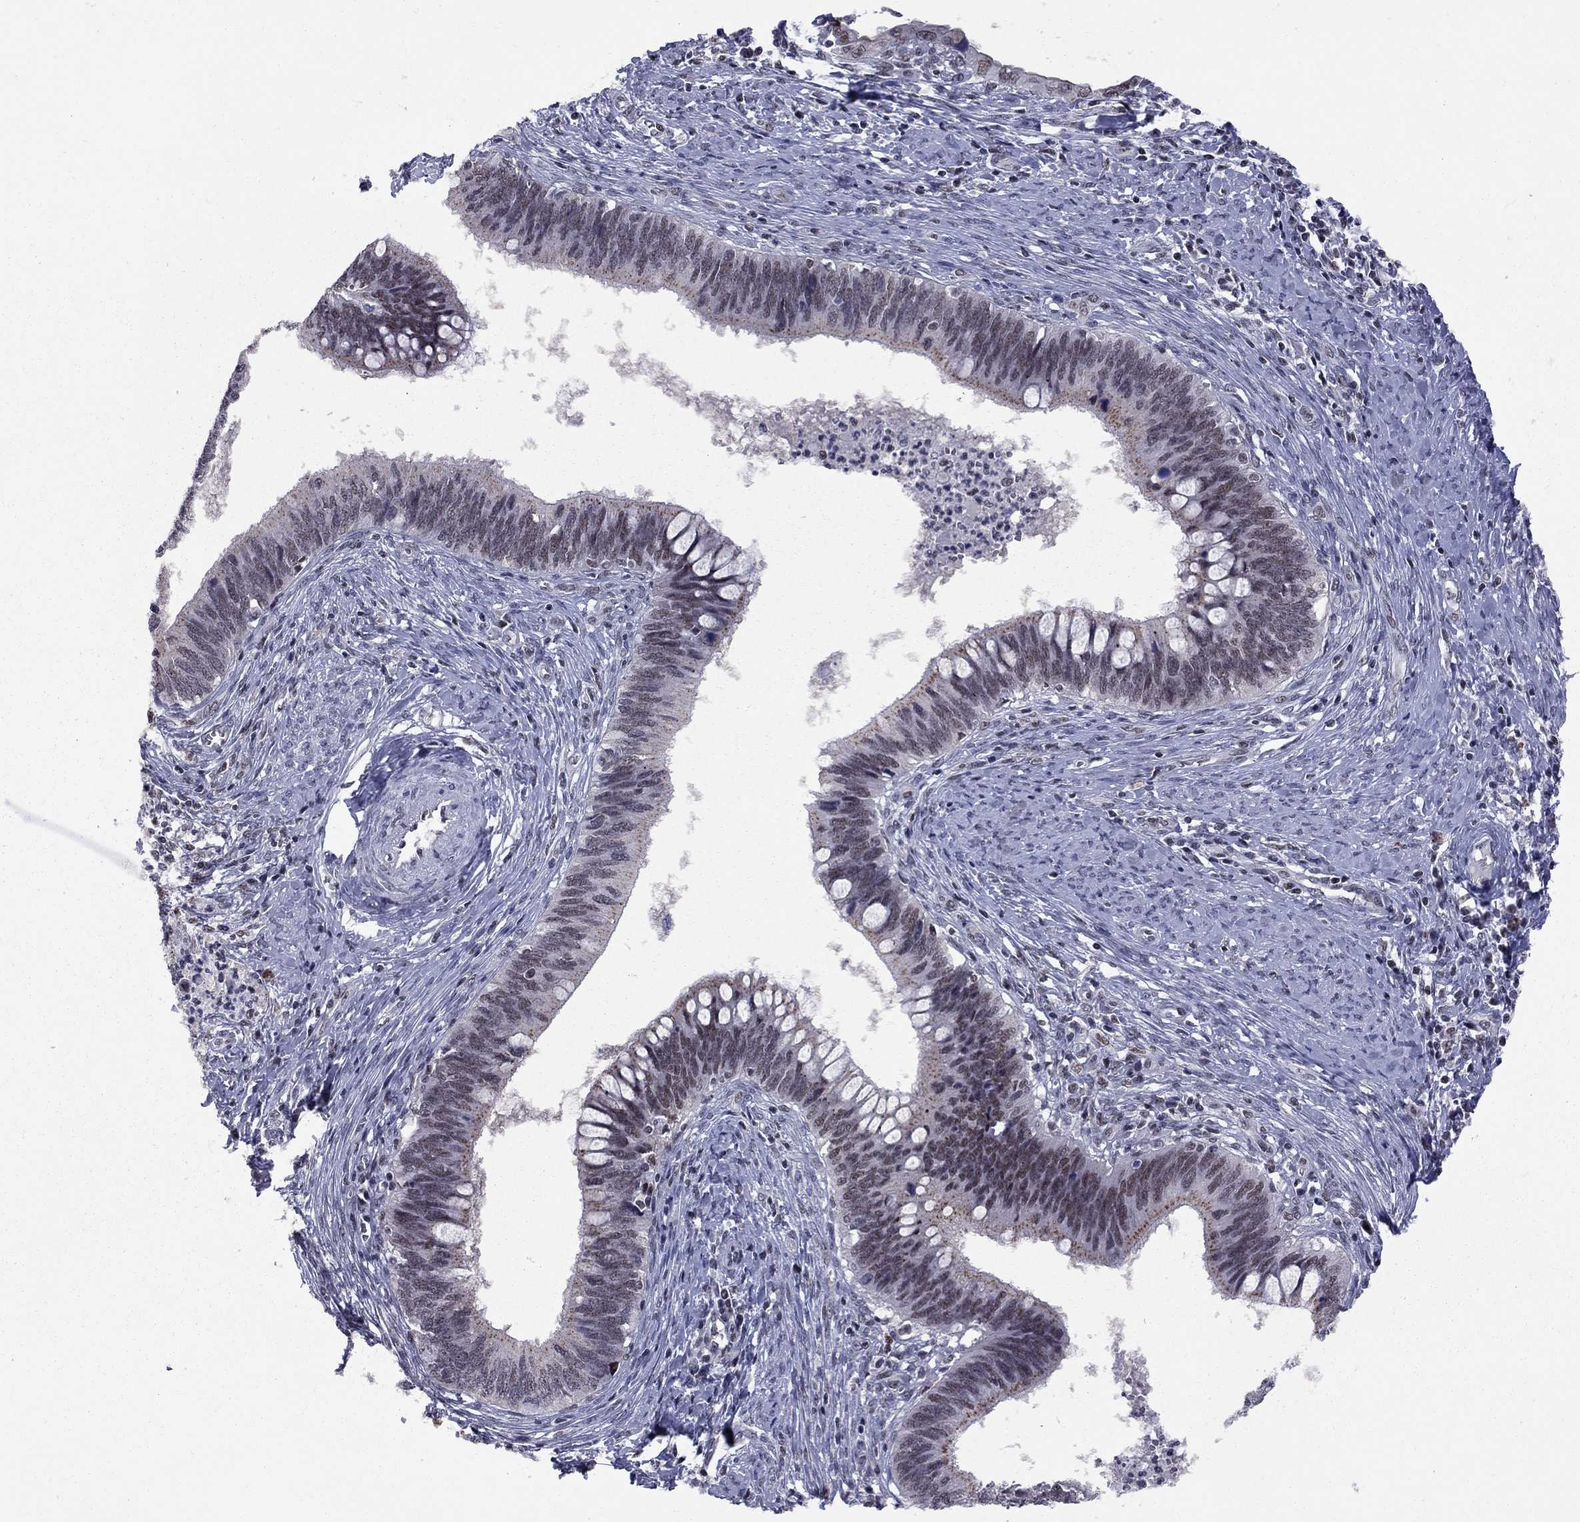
{"staining": {"intensity": "weak", "quantity": "<25%", "location": "nuclear"}, "tissue": "cervical cancer", "cell_type": "Tumor cells", "image_type": "cancer", "snomed": [{"axis": "morphology", "description": "Adenocarcinoma, NOS"}, {"axis": "topography", "description": "Cervix"}], "caption": "The micrograph exhibits no significant expression in tumor cells of cervical cancer. (DAB immunohistochemistry visualized using brightfield microscopy, high magnification).", "gene": "TAF9", "patient": {"sex": "female", "age": 42}}